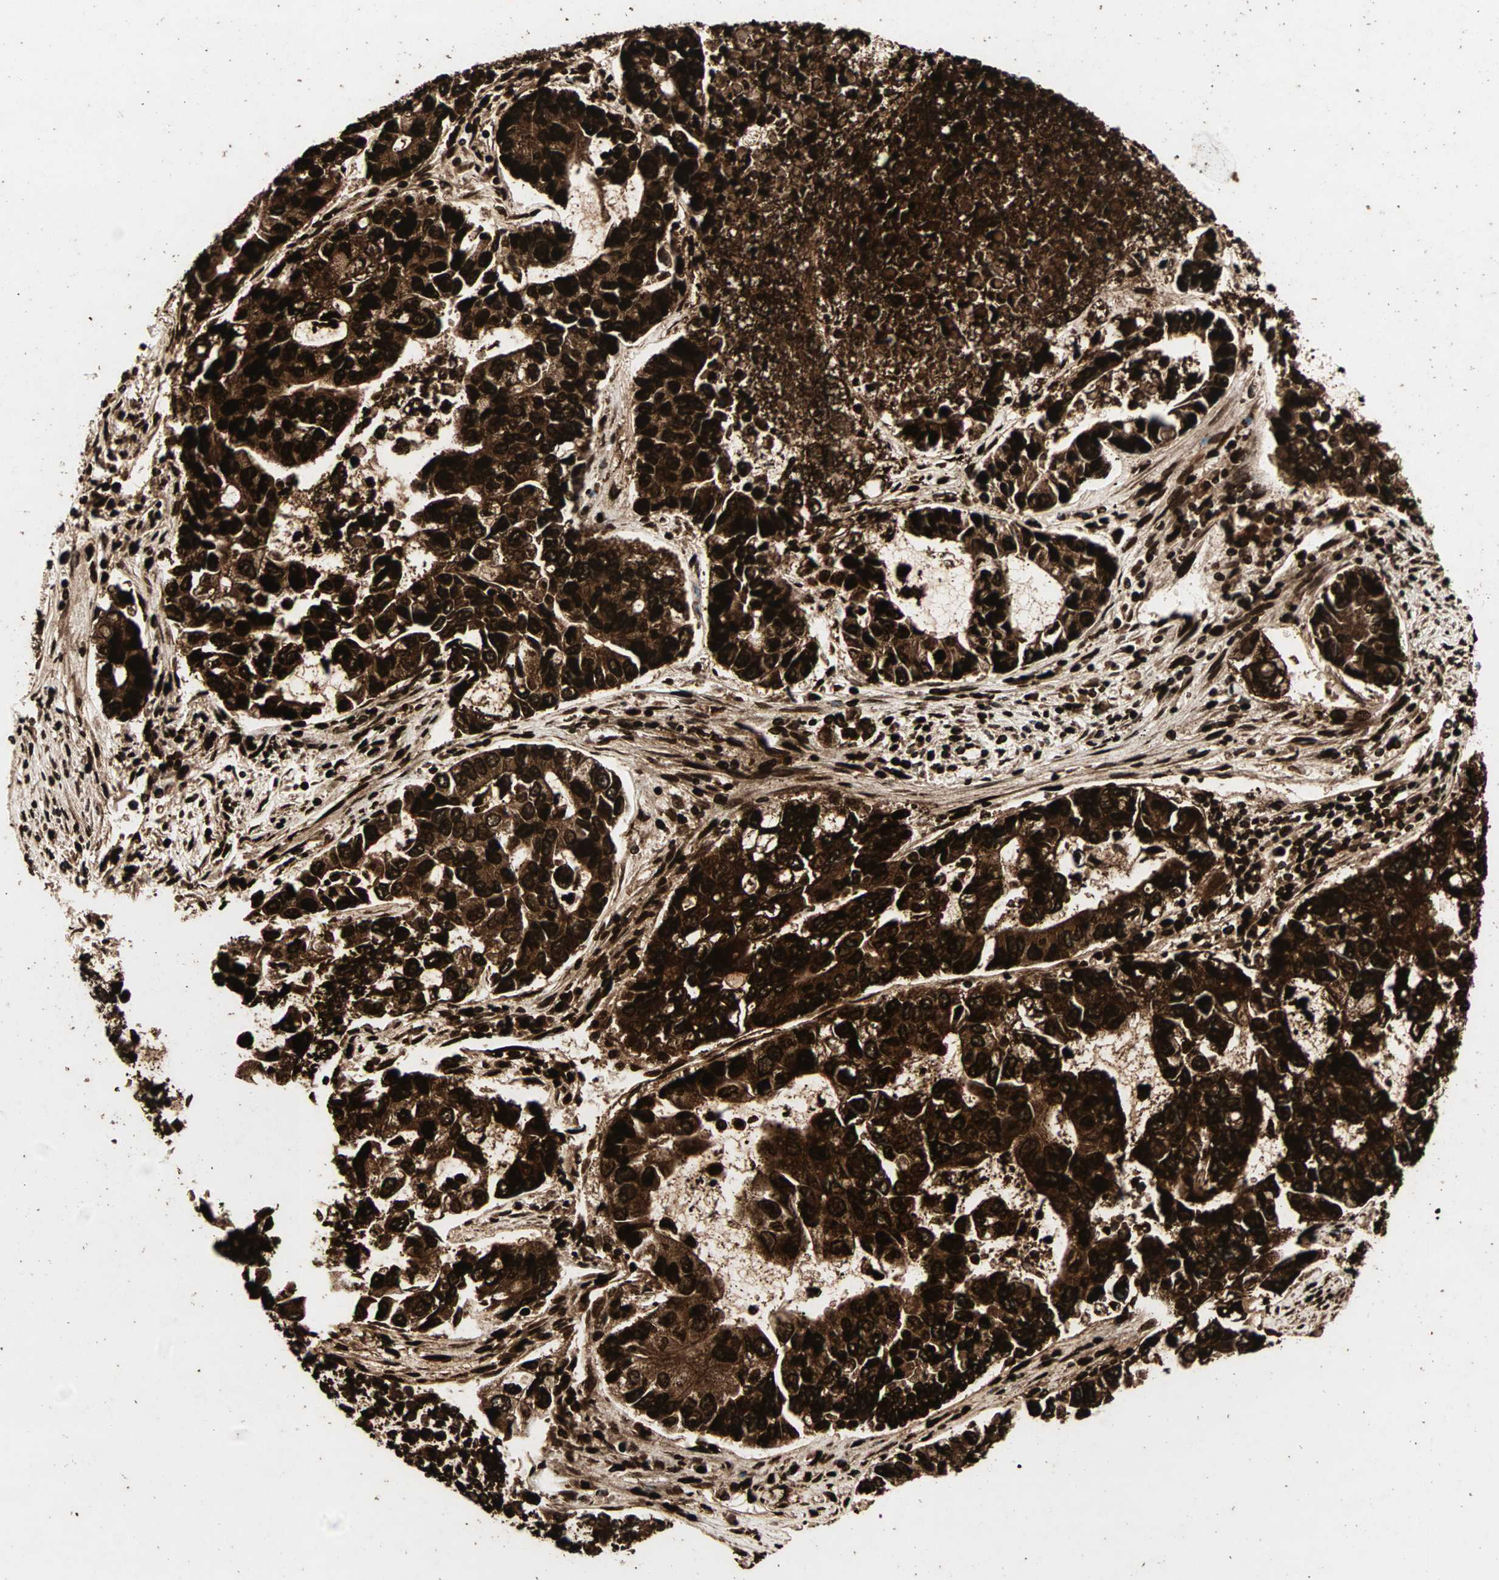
{"staining": {"intensity": "strong", "quantity": ">75%", "location": "cytoplasmic/membranous,nuclear"}, "tissue": "lung cancer", "cell_type": "Tumor cells", "image_type": "cancer", "snomed": [{"axis": "morphology", "description": "Adenocarcinoma, NOS"}, {"axis": "topography", "description": "Lung"}], "caption": "Lung cancer (adenocarcinoma) stained for a protein demonstrates strong cytoplasmic/membranous and nuclear positivity in tumor cells. Nuclei are stained in blue.", "gene": "CEACAM6", "patient": {"sex": "female", "age": 51}}